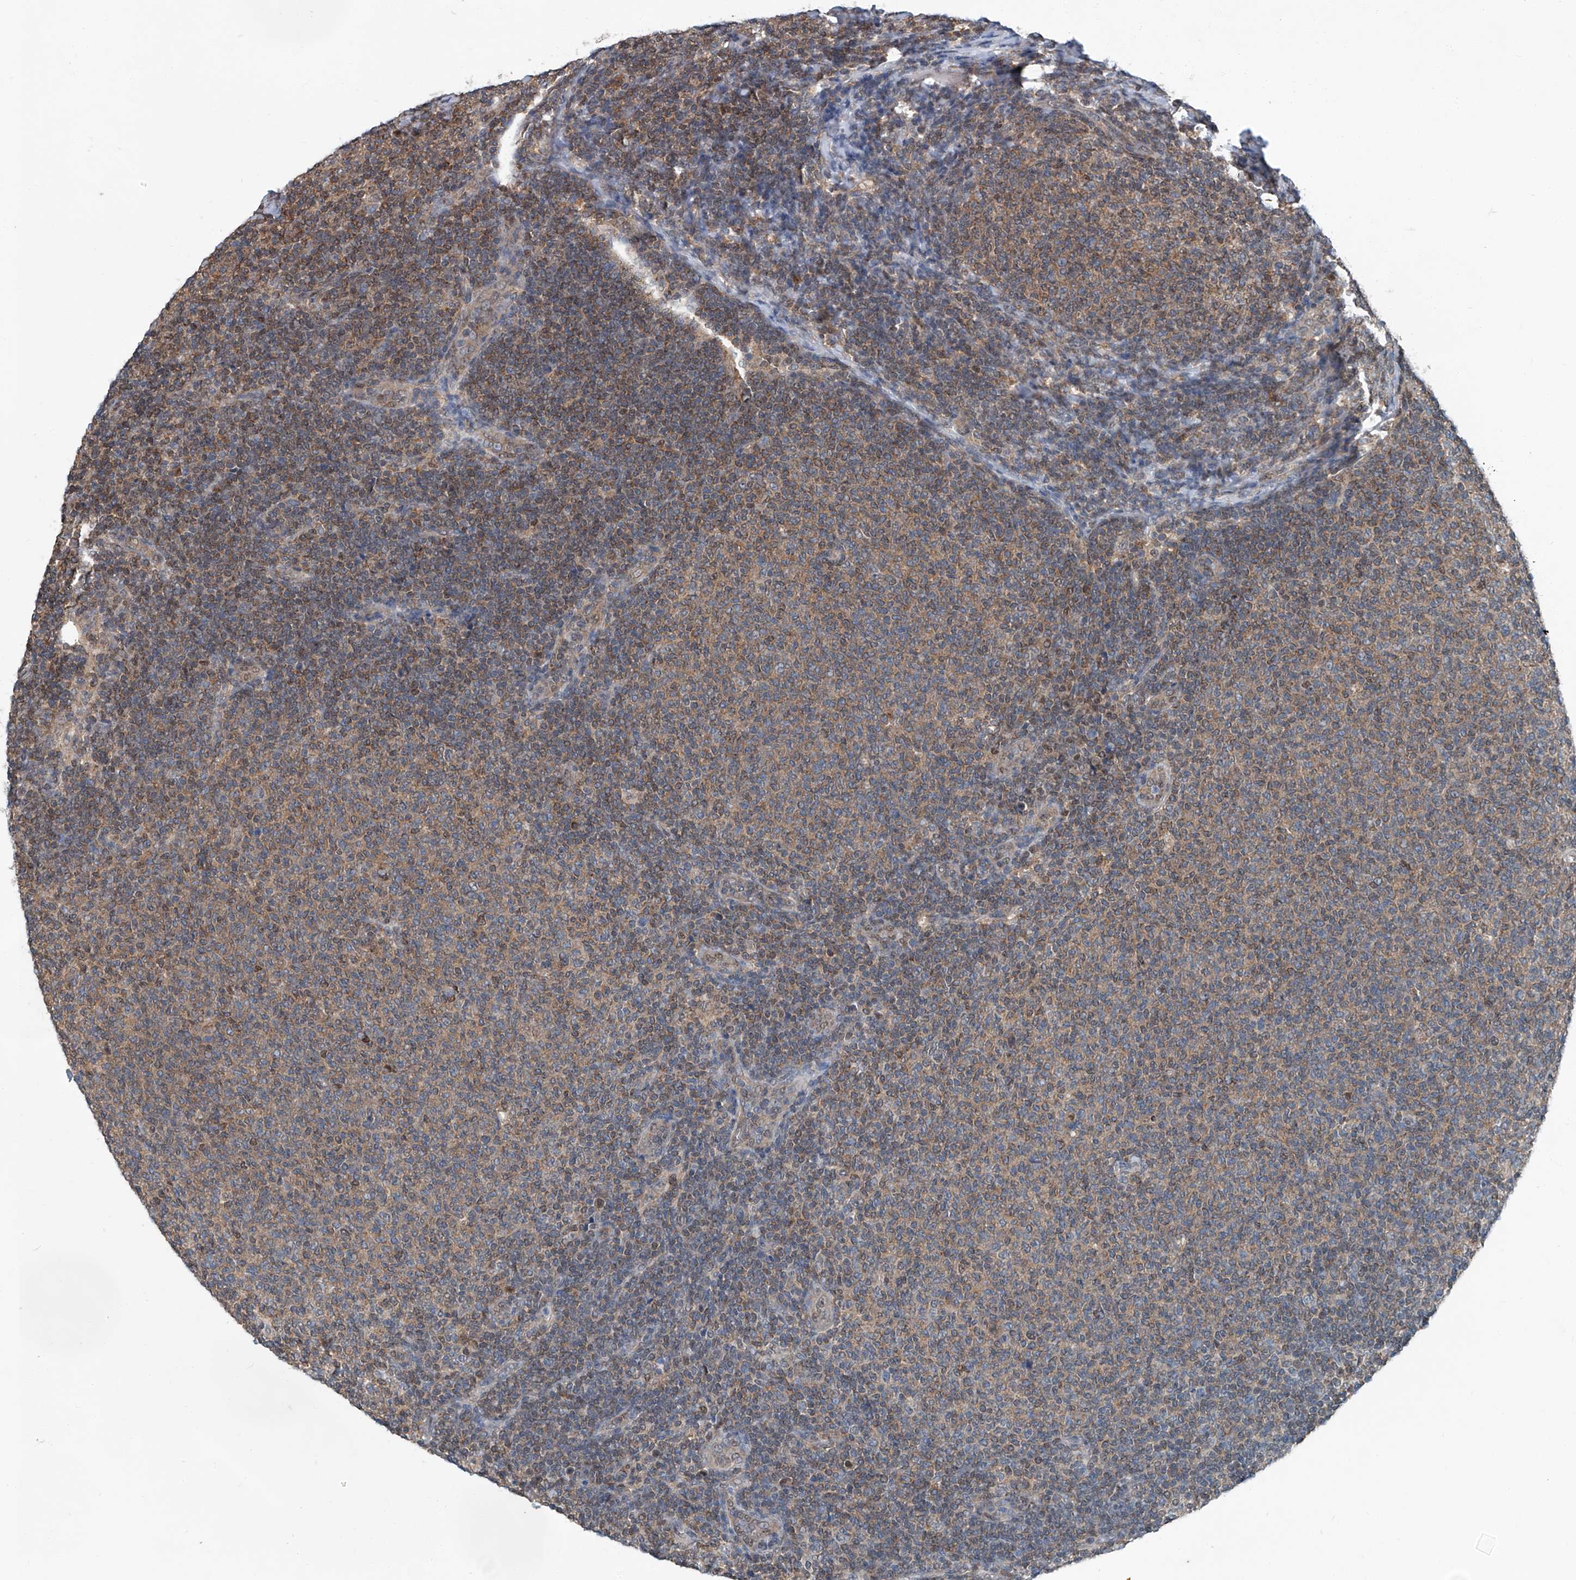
{"staining": {"intensity": "weak", "quantity": "25%-75%", "location": "cytoplasmic/membranous"}, "tissue": "lymphoma", "cell_type": "Tumor cells", "image_type": "cancer", "snomed": [{"axis": "morphology", "description": "Malignant lymphoma, non-Hodgkin's type, Low grade"}, {"axis": "topography", "description": "Lymph node"}], "caption": "Protein expression analysis of low-grade malignant lymphoma, non-Hodgkin's type demonstrates weak cytoplasmic/membranous positivity in approximately 25%-75% of tumor cells.", "gene": "CLK1", "patient": {"sex": "male", "age": 66}}